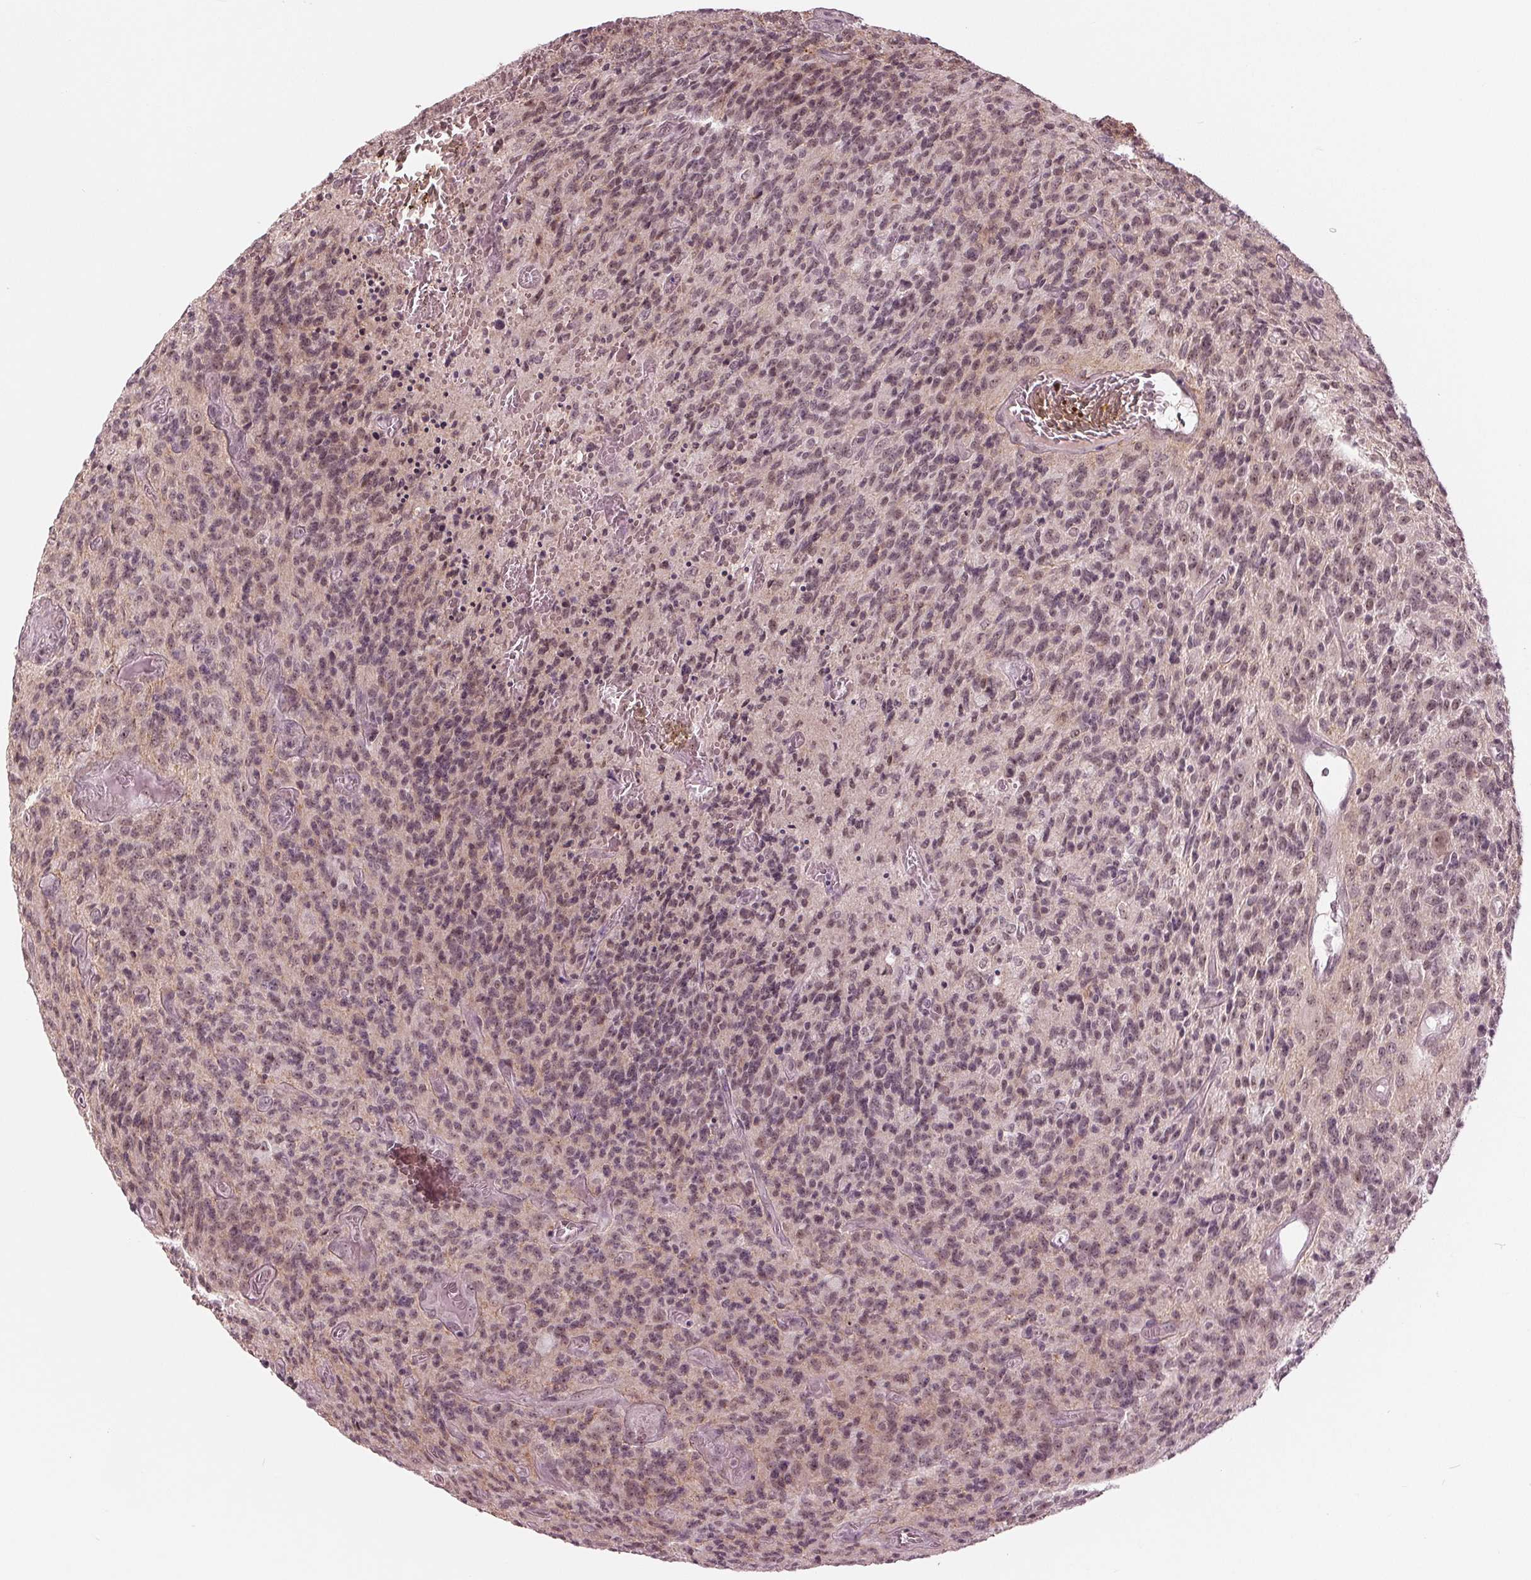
{"staining": {"intensity": "weak", "quantity": "25%-75%", "location": "nuclear"}, "tissue": "glioma", "cell_type": "Tumor cells", "image_type": "cancer", "snomed": [{"axis": "morphology", "description": "Glioma, malignant, High grade"}, {"axis": "topography", "description": "Brain"}], "caption": "Glioma tissue reveals weak nuclear positivity in approximately 25%-75% of tumor cells", "gene": "SLX4", "patient": {"sex": "male", "age": 76}}